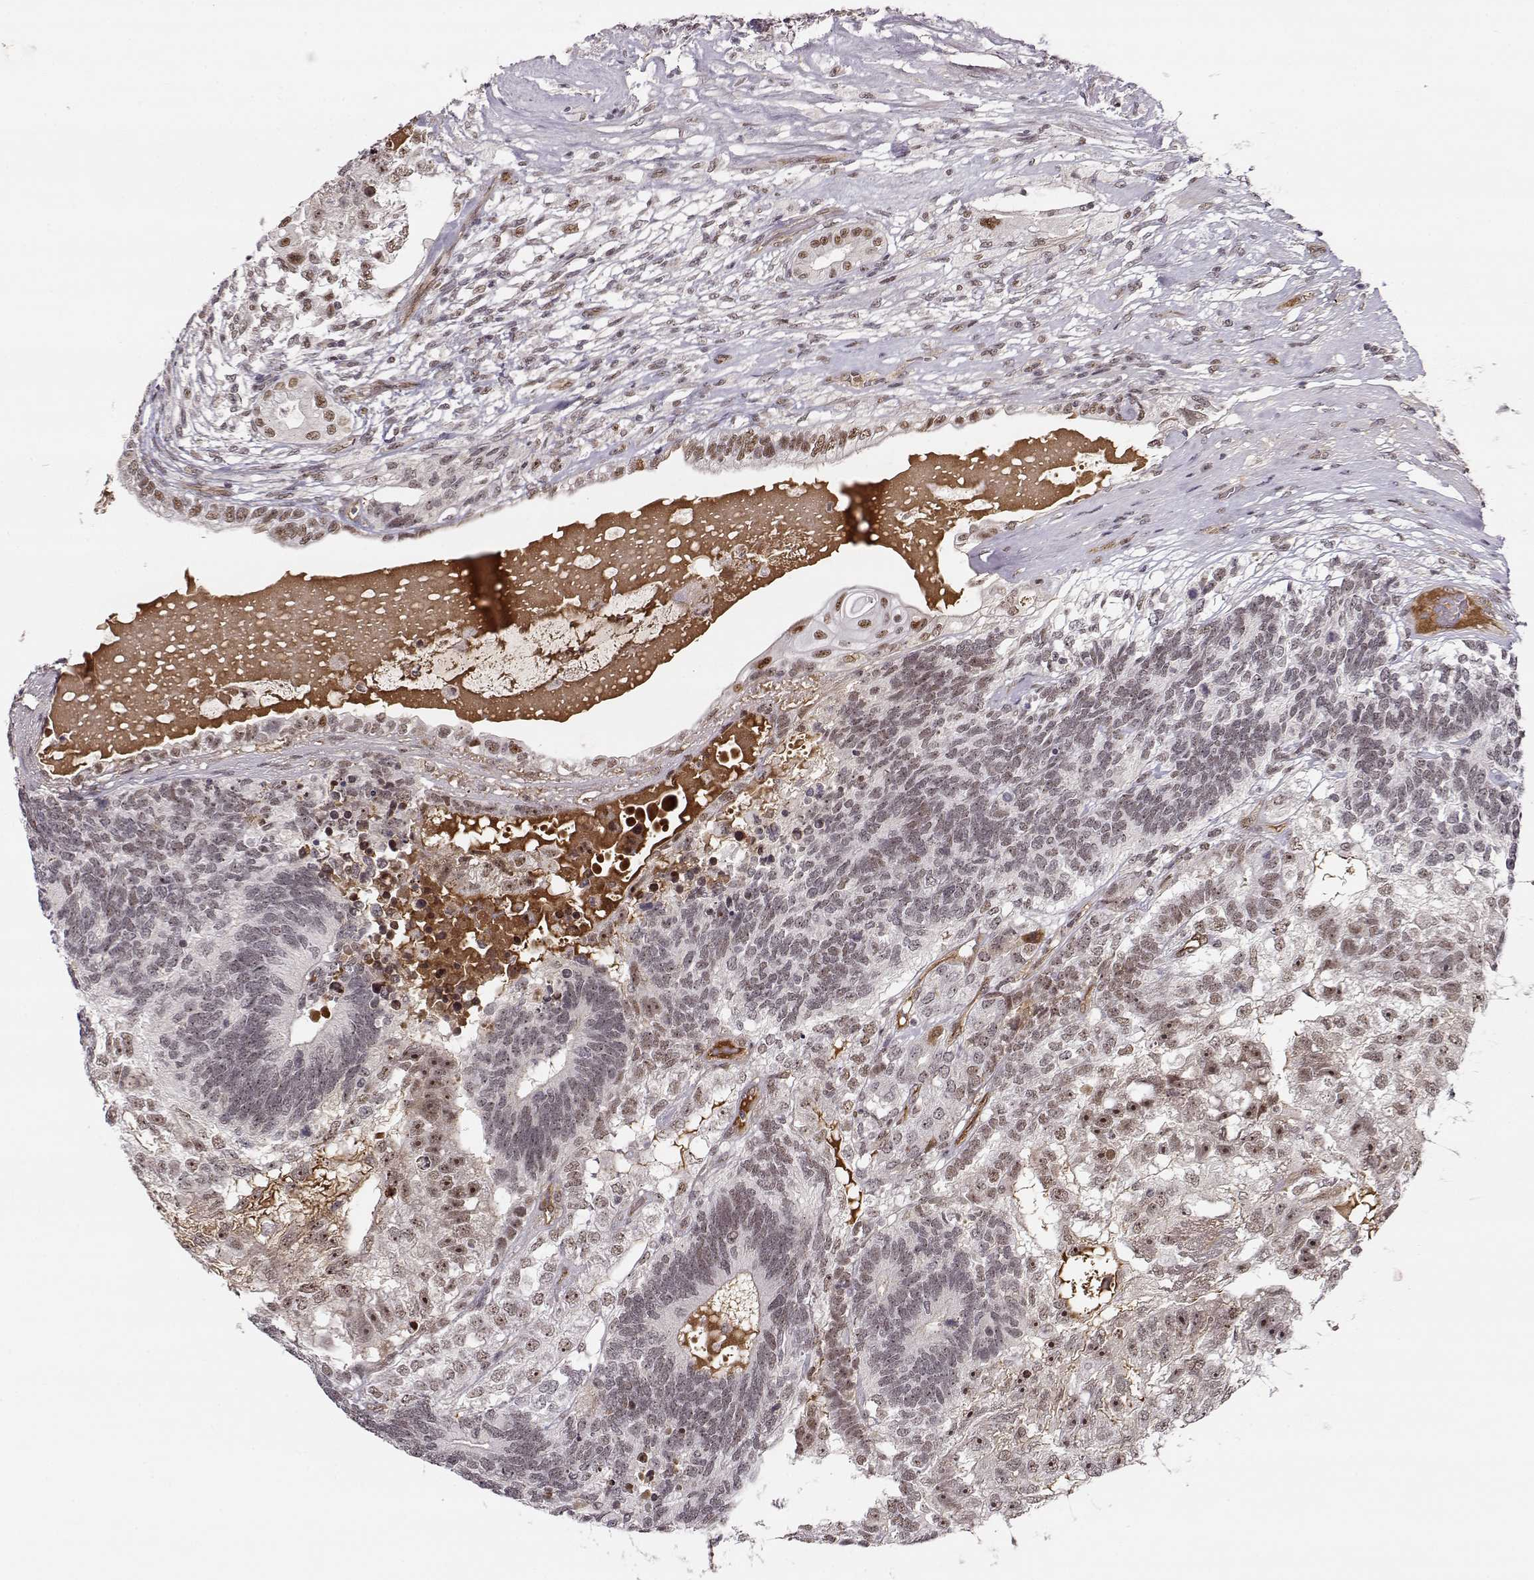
{"staining": {"intensity": "moderate", "quantity": "25%-75%", "location": "nuclear"}, "tissue": "testis cancer", "cell_type": "Tumor cells", "image_type": "cancer", "snomed": [{"axis": "morphology", "description": "Seminoma, NOS"}, {"axis": "morphology", "description": "Carcinoma, Embryonal, NOS"}, {"axis": "topography", "description": "Testis"}], "caption": "Testis cancer was stained to show a protein in brown. There is medium levels of moderate nuclear positivity in approximately 25%-75% of tumor cells.", "gene": "CIR1", "patient": {"sex": "male", "age": 41}}